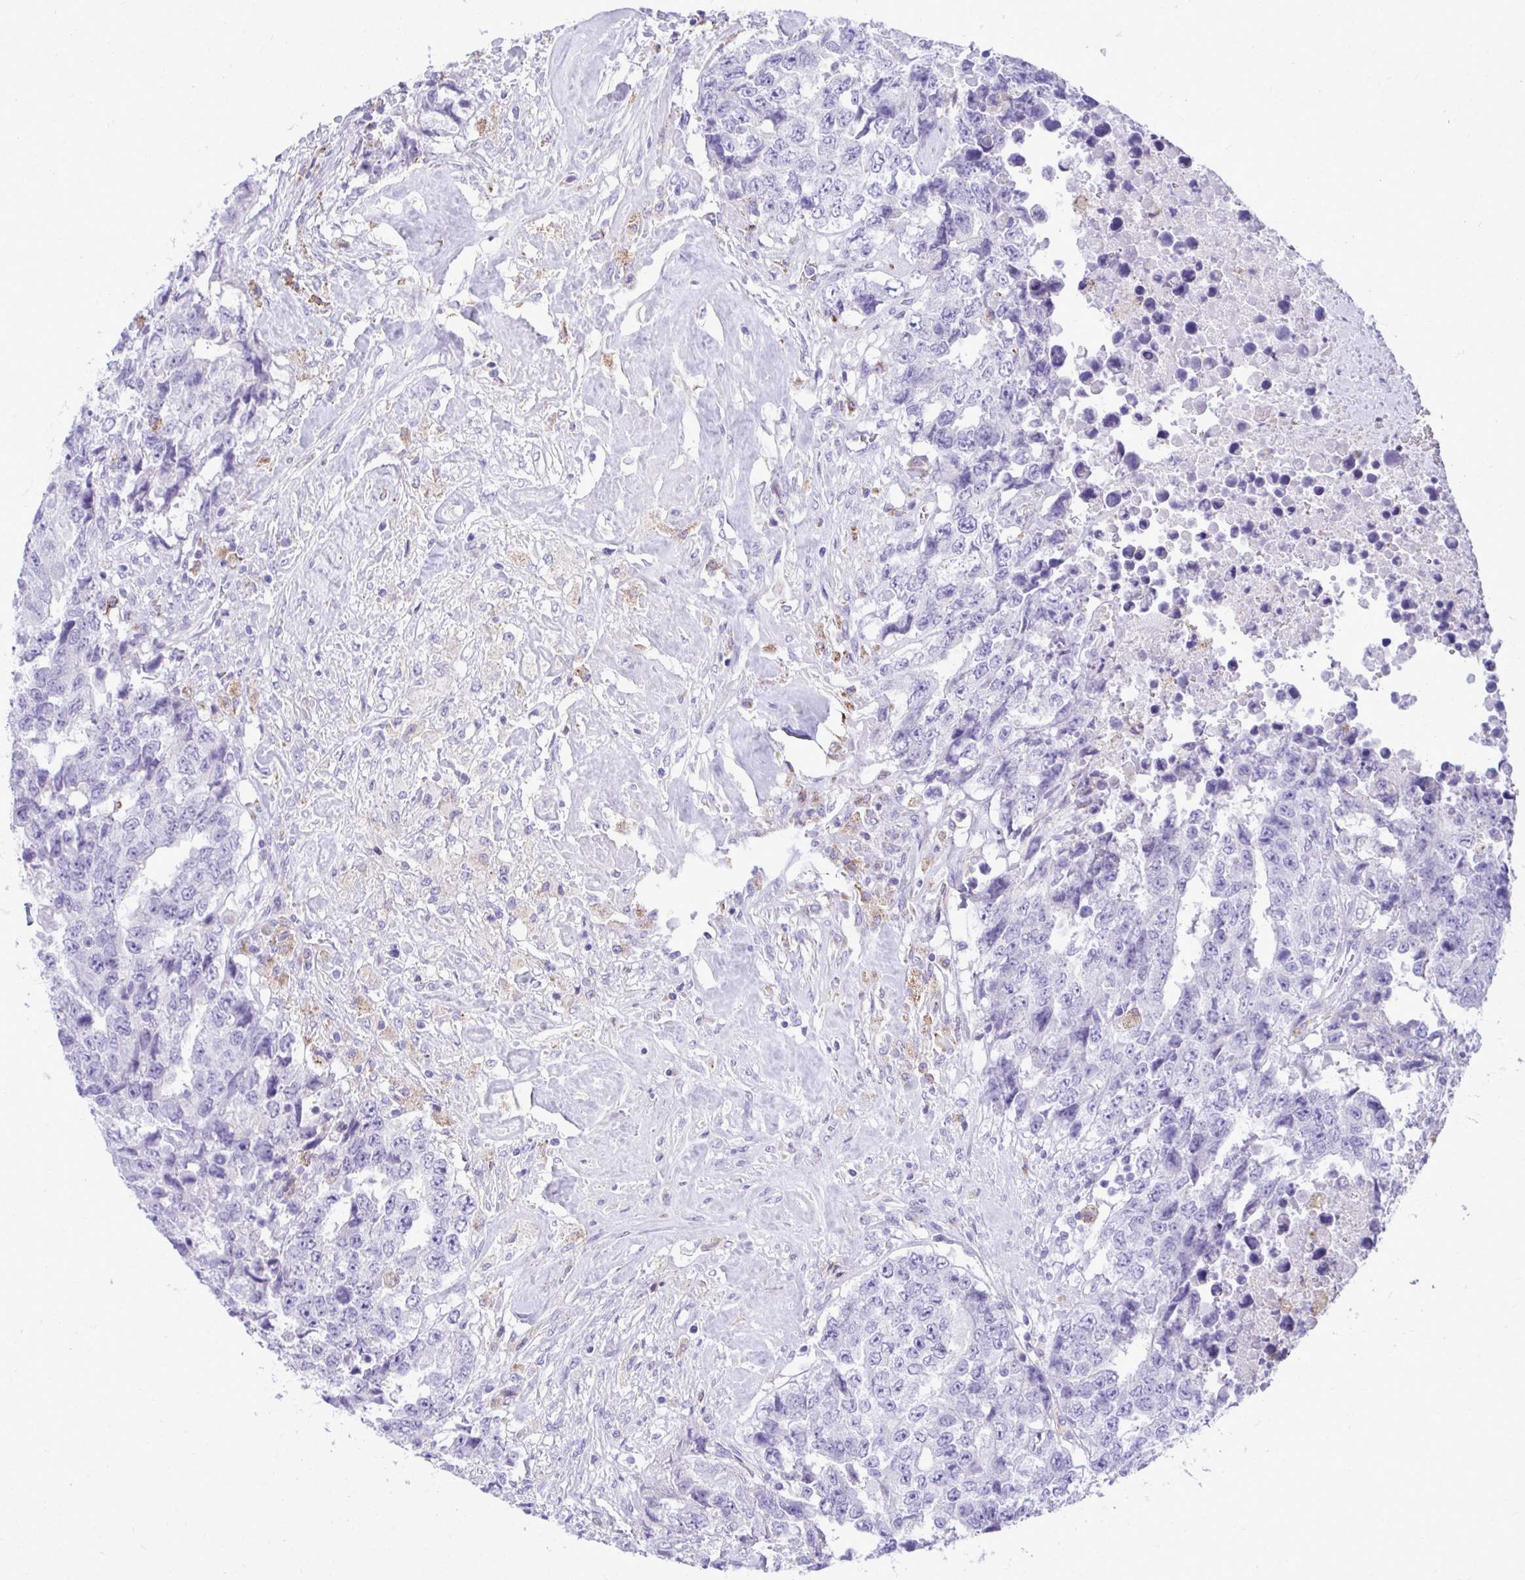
{"staining": {"intensity": "negative", "quantity": "none", "location": "none"}, "tissue": "testis cancer", "cell_type": "Tumor cells", "image_type": "cancer", "snomed": [{"axis": "morphology", "description": "Carcinoma, Embryonal, NOS"}, {"axis": "topography", "description": "Testis"}], "caption": "Photomicrograph shows no significant protein staining in tumor cells of embryonal carcinoma (testis). (DAB IHC visualized using brightfield microscopy, high magnification).", "gene": "AIG1", "patient": {"sex": "male", "age": 24}}